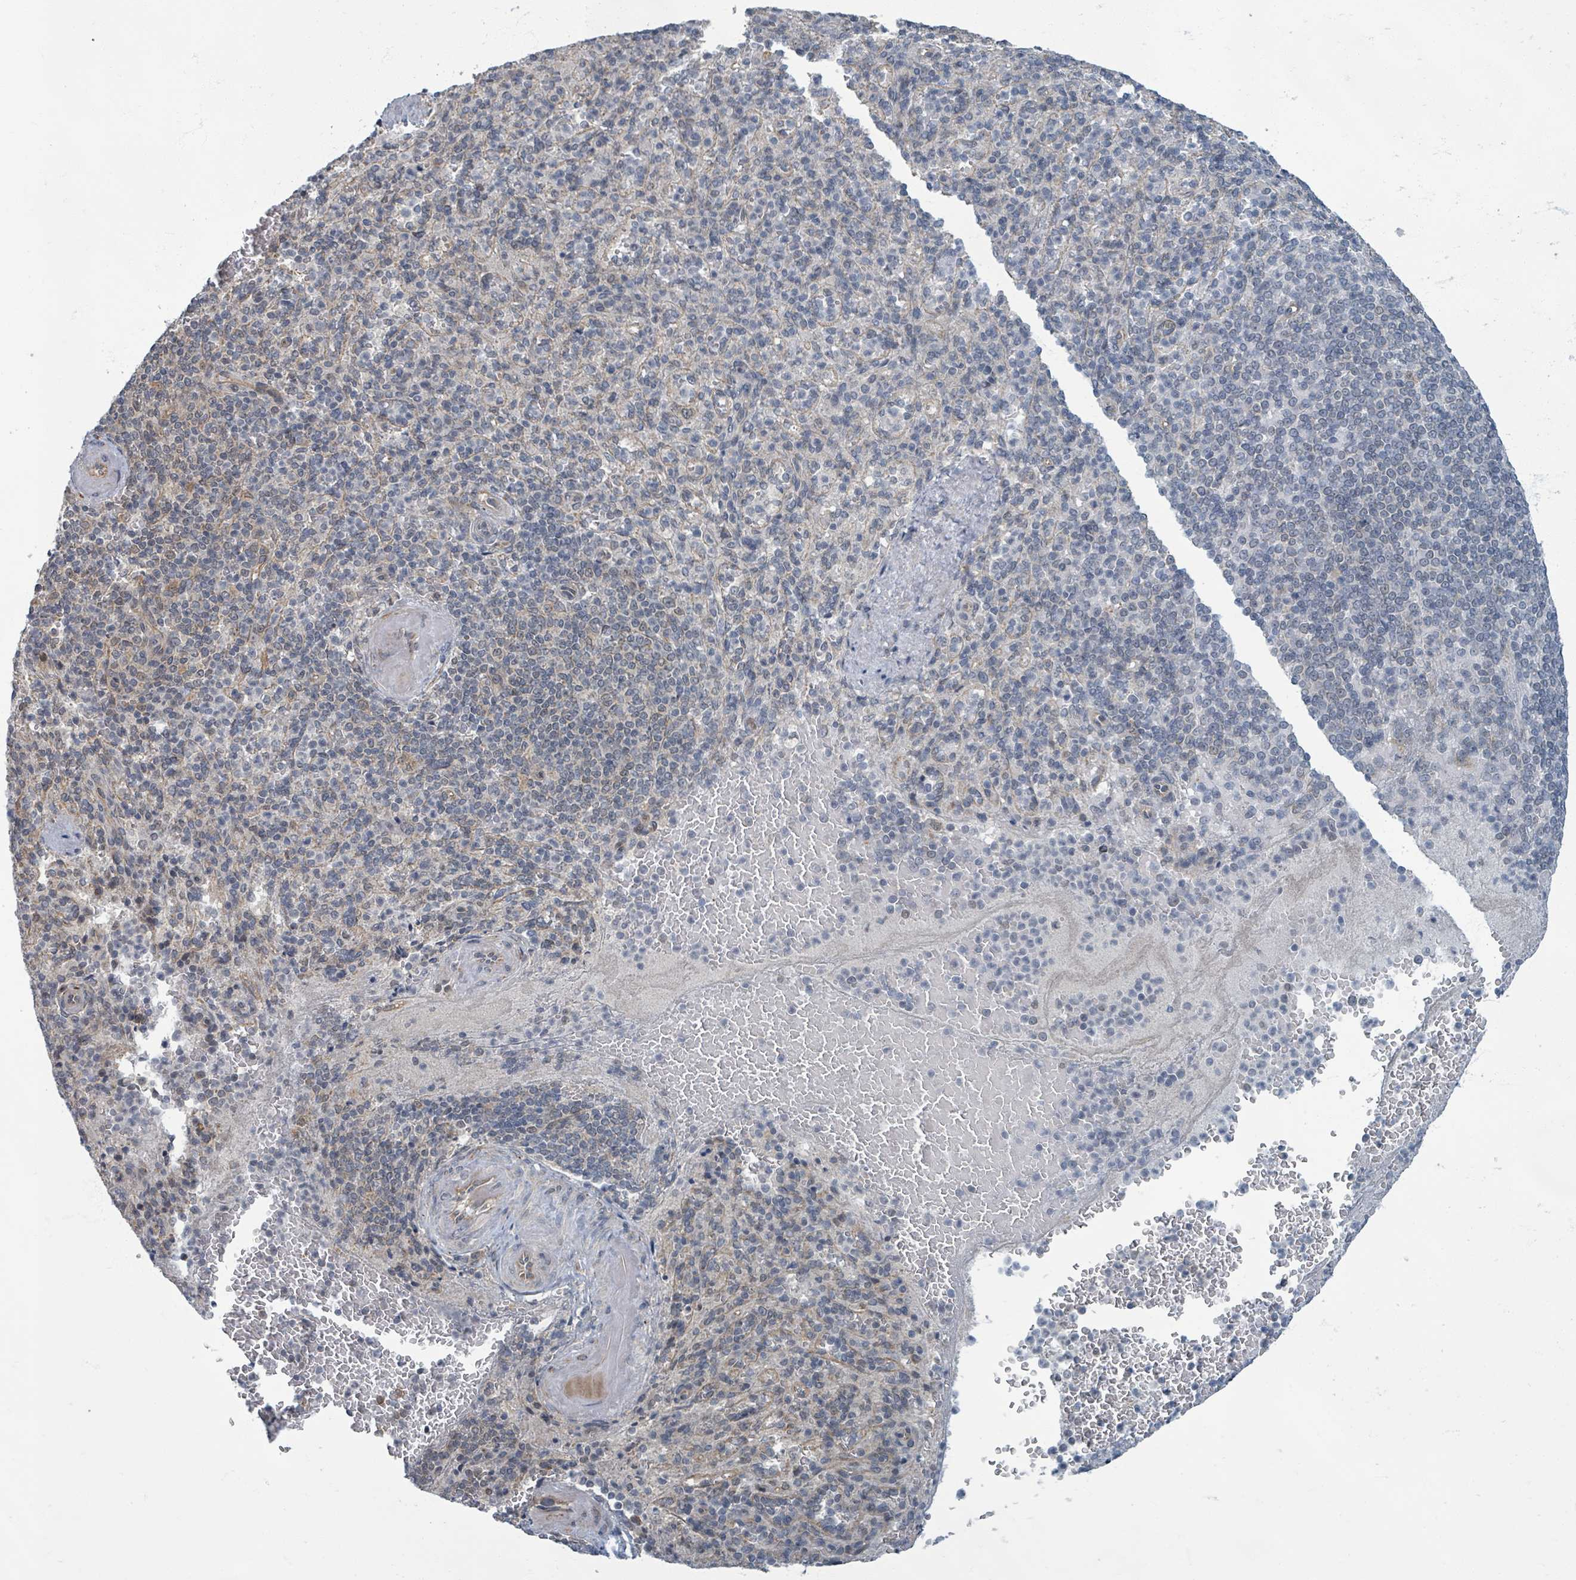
{"staining": {"intensity": "weak", "quantity": "<25%", "location": "cytoplasmic/membranous"}, "tissue": "spleen", "cell_type": "Cells in red pulp", "image_type": "normal", "snomed": [{"axis": "morphology", "description": "Normal tissue, NOS"}, {"axis": "topography", "description": "Spleen"}], "caption": "Spleen stained for a protein using immunohistochemistry (IHC) reveals no expression cells in red pulp.", "gene": "INTS15", "patient": {"sex": "female", "age": 74}}